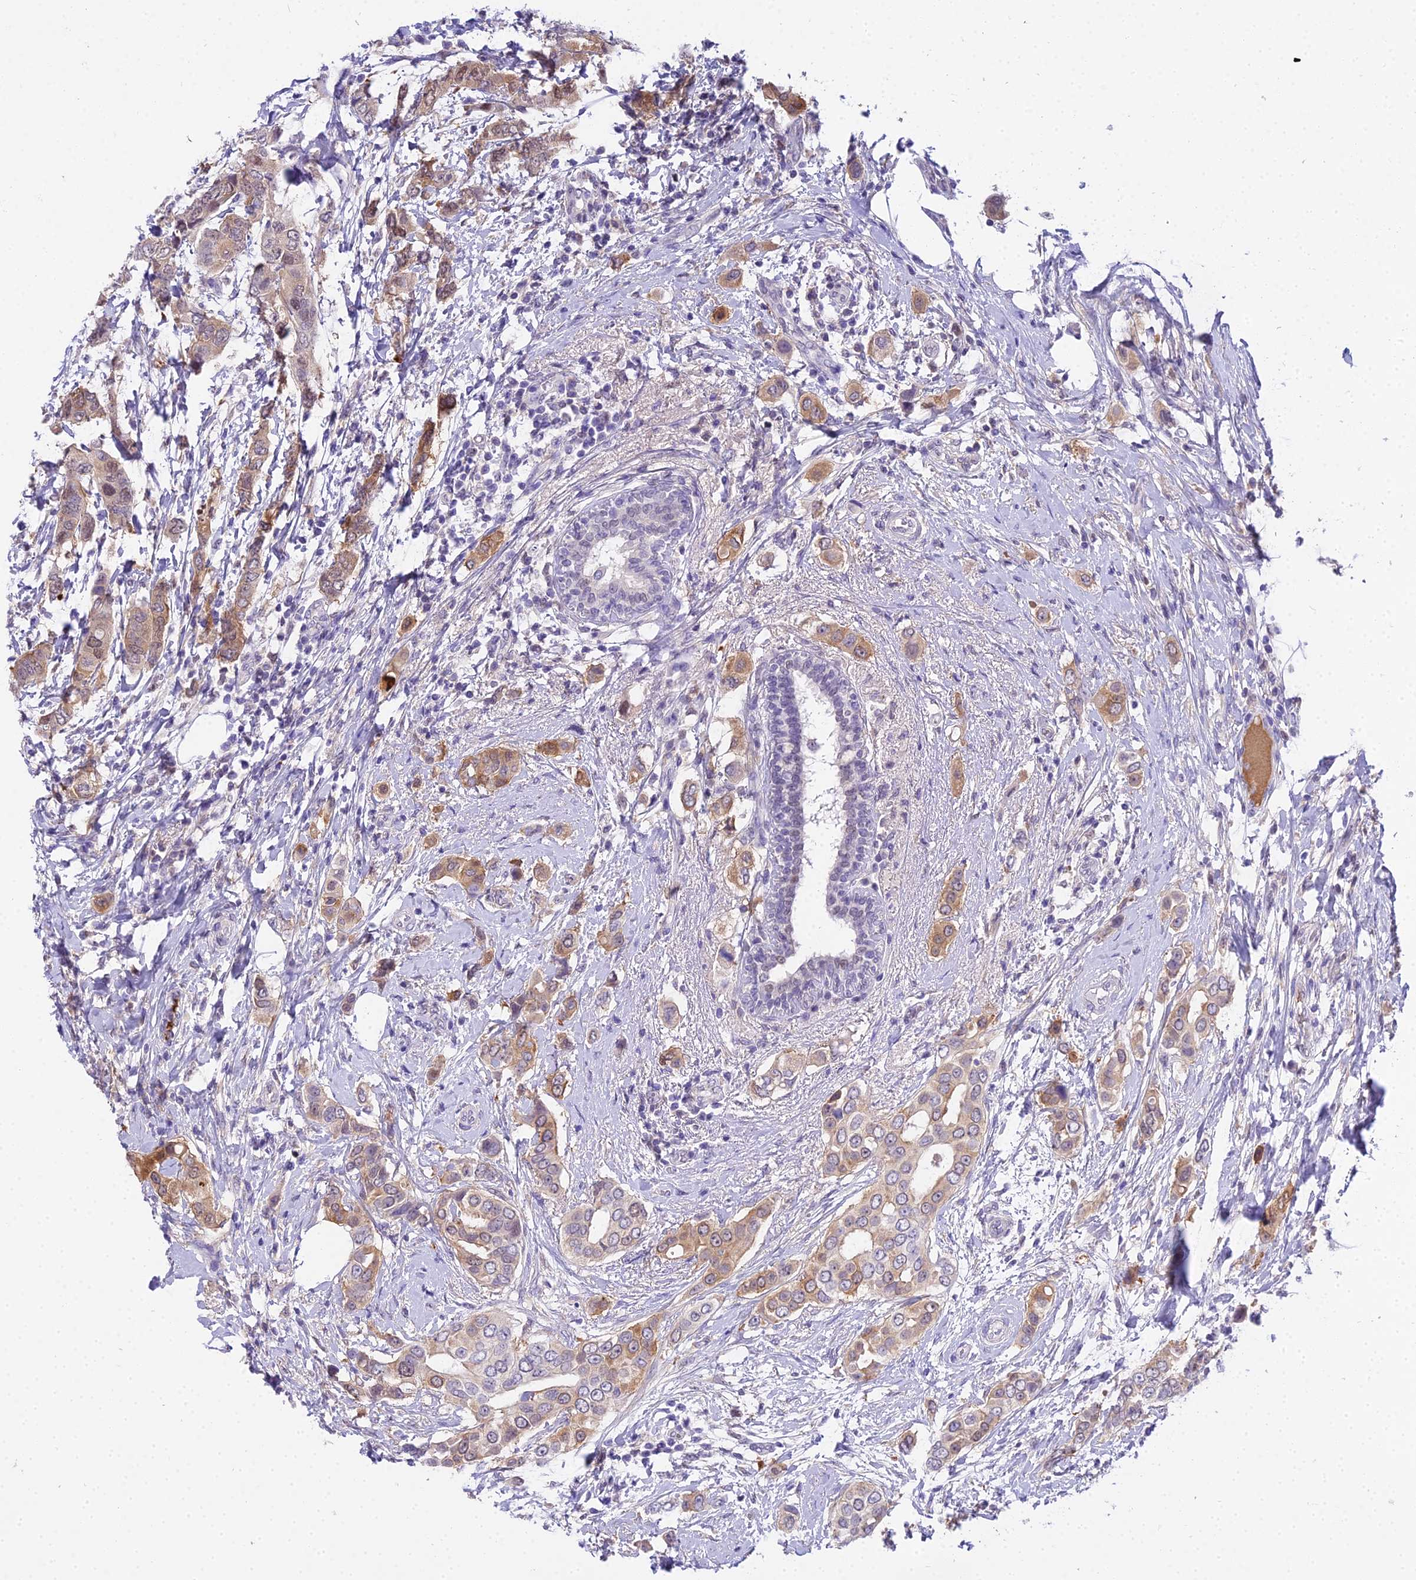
{"staining": {"intensity": "weak", "quantity": "25%-75%", "location": "cytoplasmic/membranous"}, "tissue": "breast cancer", "cell_type": "Tumor cells", "image_type": "cancer", "snomed": [{"axis": "morphology", "description": "Lobular carcinoma"}, {"axis": "topography", "description": "Breast"}], "caption": "Protein expression analysis of human lobular carcinoma (breast) reveals weak cytoplasmic/membranous staining in approximately 25%-75% of tumor cells.", "gene": "MAT2A", "patient": {"sex": "female", "age": 51}}